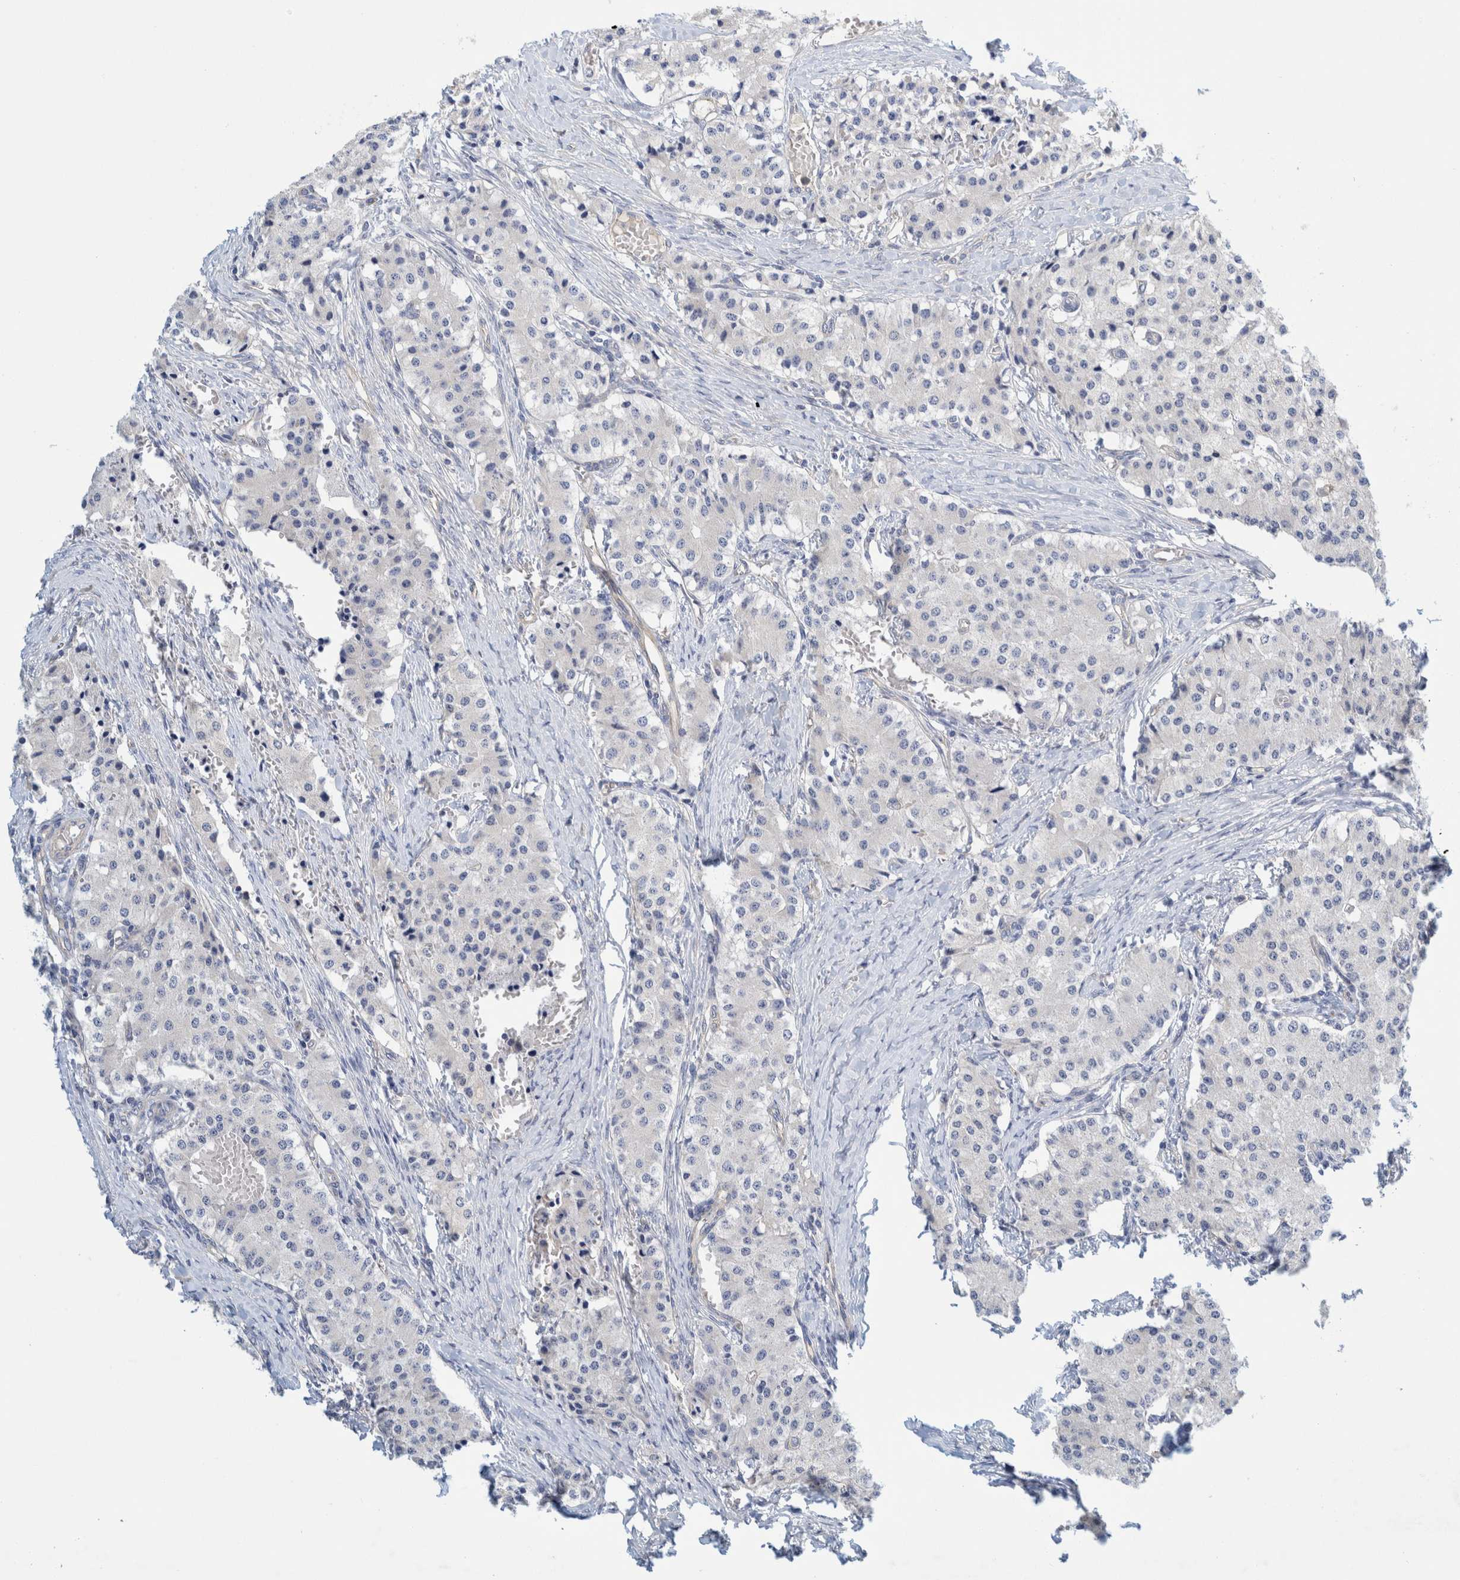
{"staining": {"intensity": "negative", "quantity": "none", "location": "none"}, "tissue": "carcinoid", "cell_type": "Tumor cells", "image_type": "cancer", "snomed": [{"axis": "morphology", "description": "Carcinoid, malignant, NOS"}, {"axis": "topography", "description": "Colon"}], "caption": "Protein analysis of carcinoid reveals no significant positivity in tumor cells.", "gene": "ZNF324B", "patient": {"sex": "female", "age": 52}}